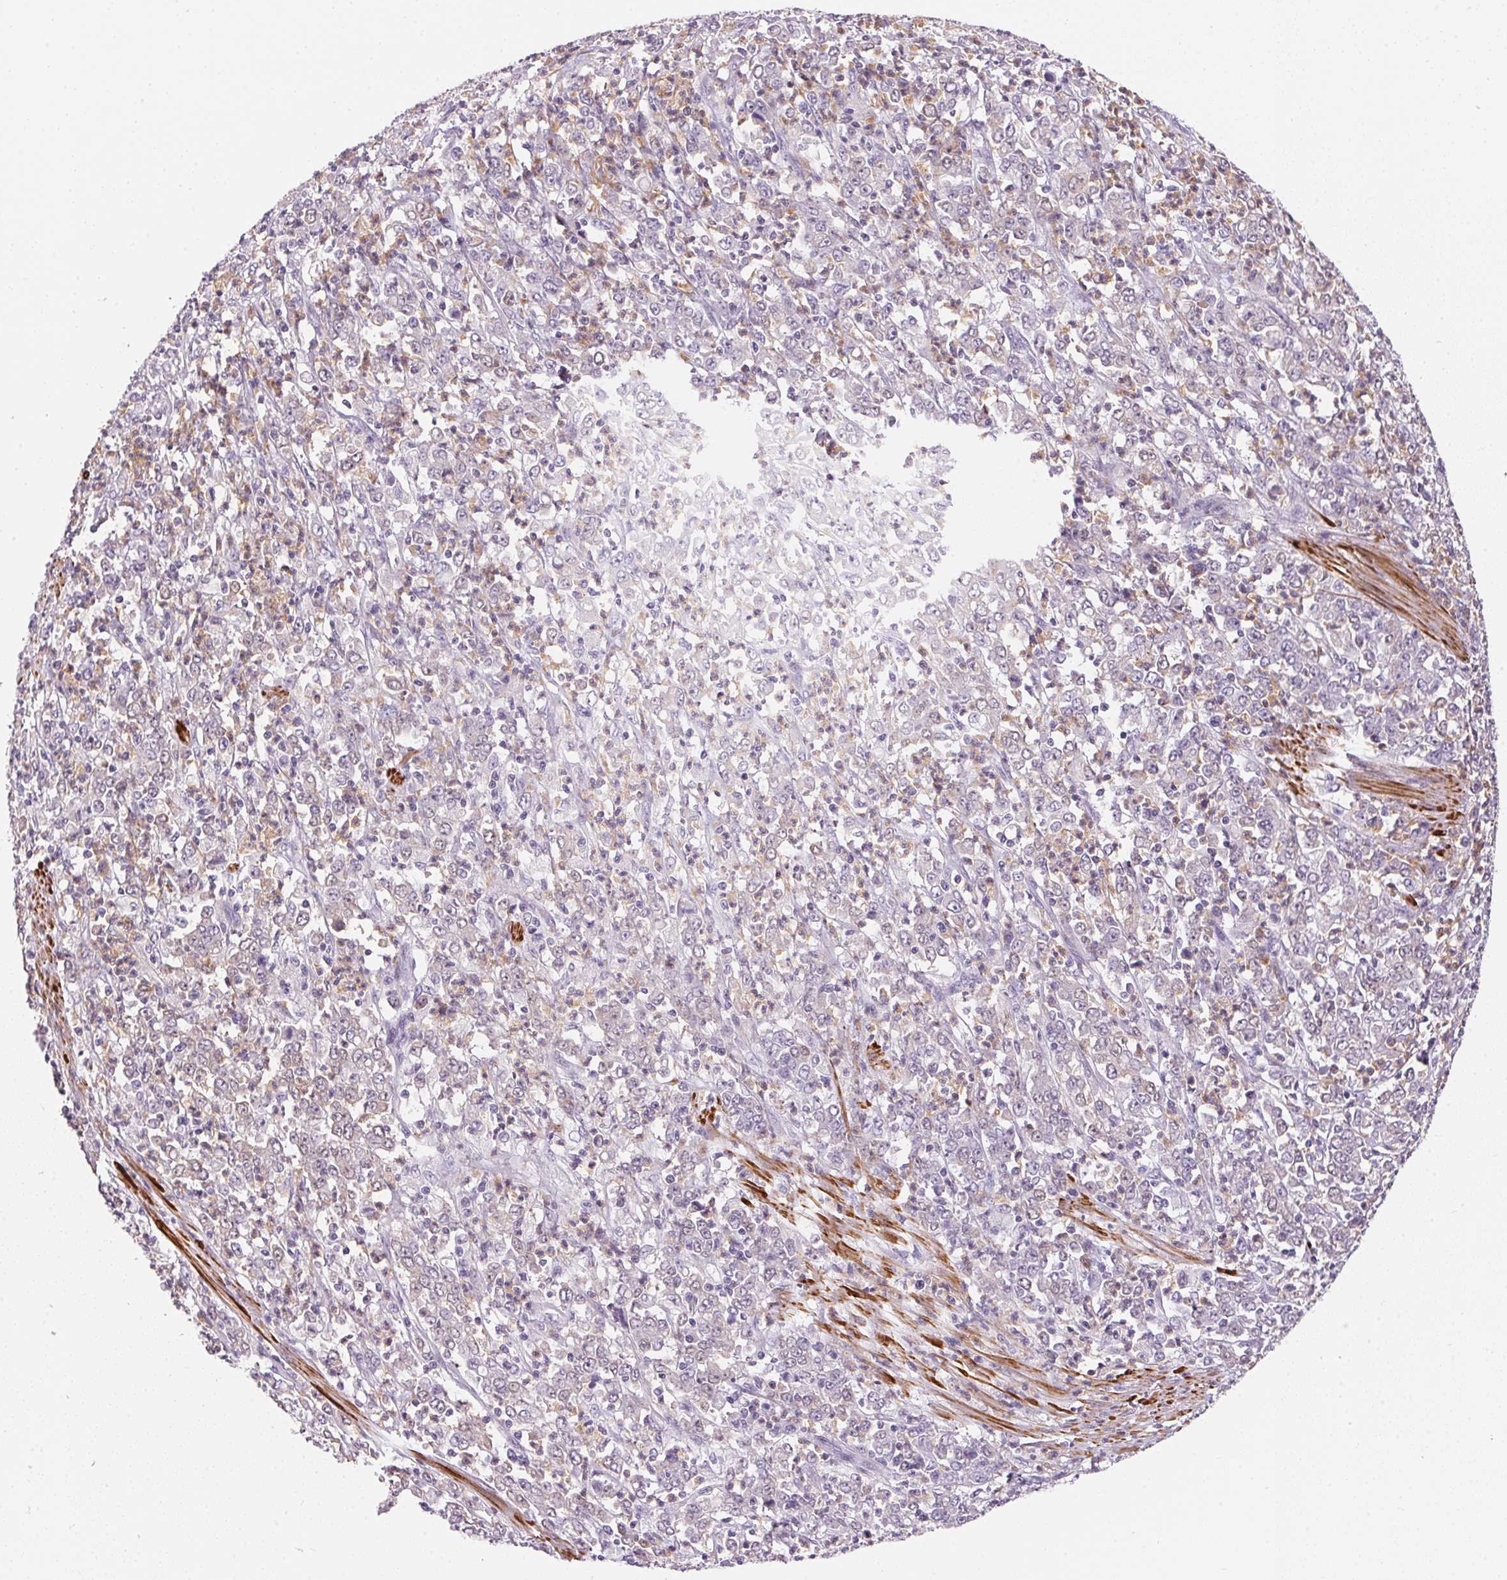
{"staining": {"intensity": "negative", "quantity": "none", "location": "none"}, "tissue": "stomach cancer", "cell_type": "Tumor cells", "image_type": "cancer", "snomed": [{"axis": "morphology", "description": "Adenocarcinoma, NOS"}, {"axis": "topography", "description": "Stomach, lower"}], "caption": "DAB (3,3'-diaminobenzidine) immunohistochemical staining of human adenocarcinoma (stomach) displays no significant expression in tumor cells.", "gene": "ECPAS", "patient": {"sex": "female", "age": 71}}